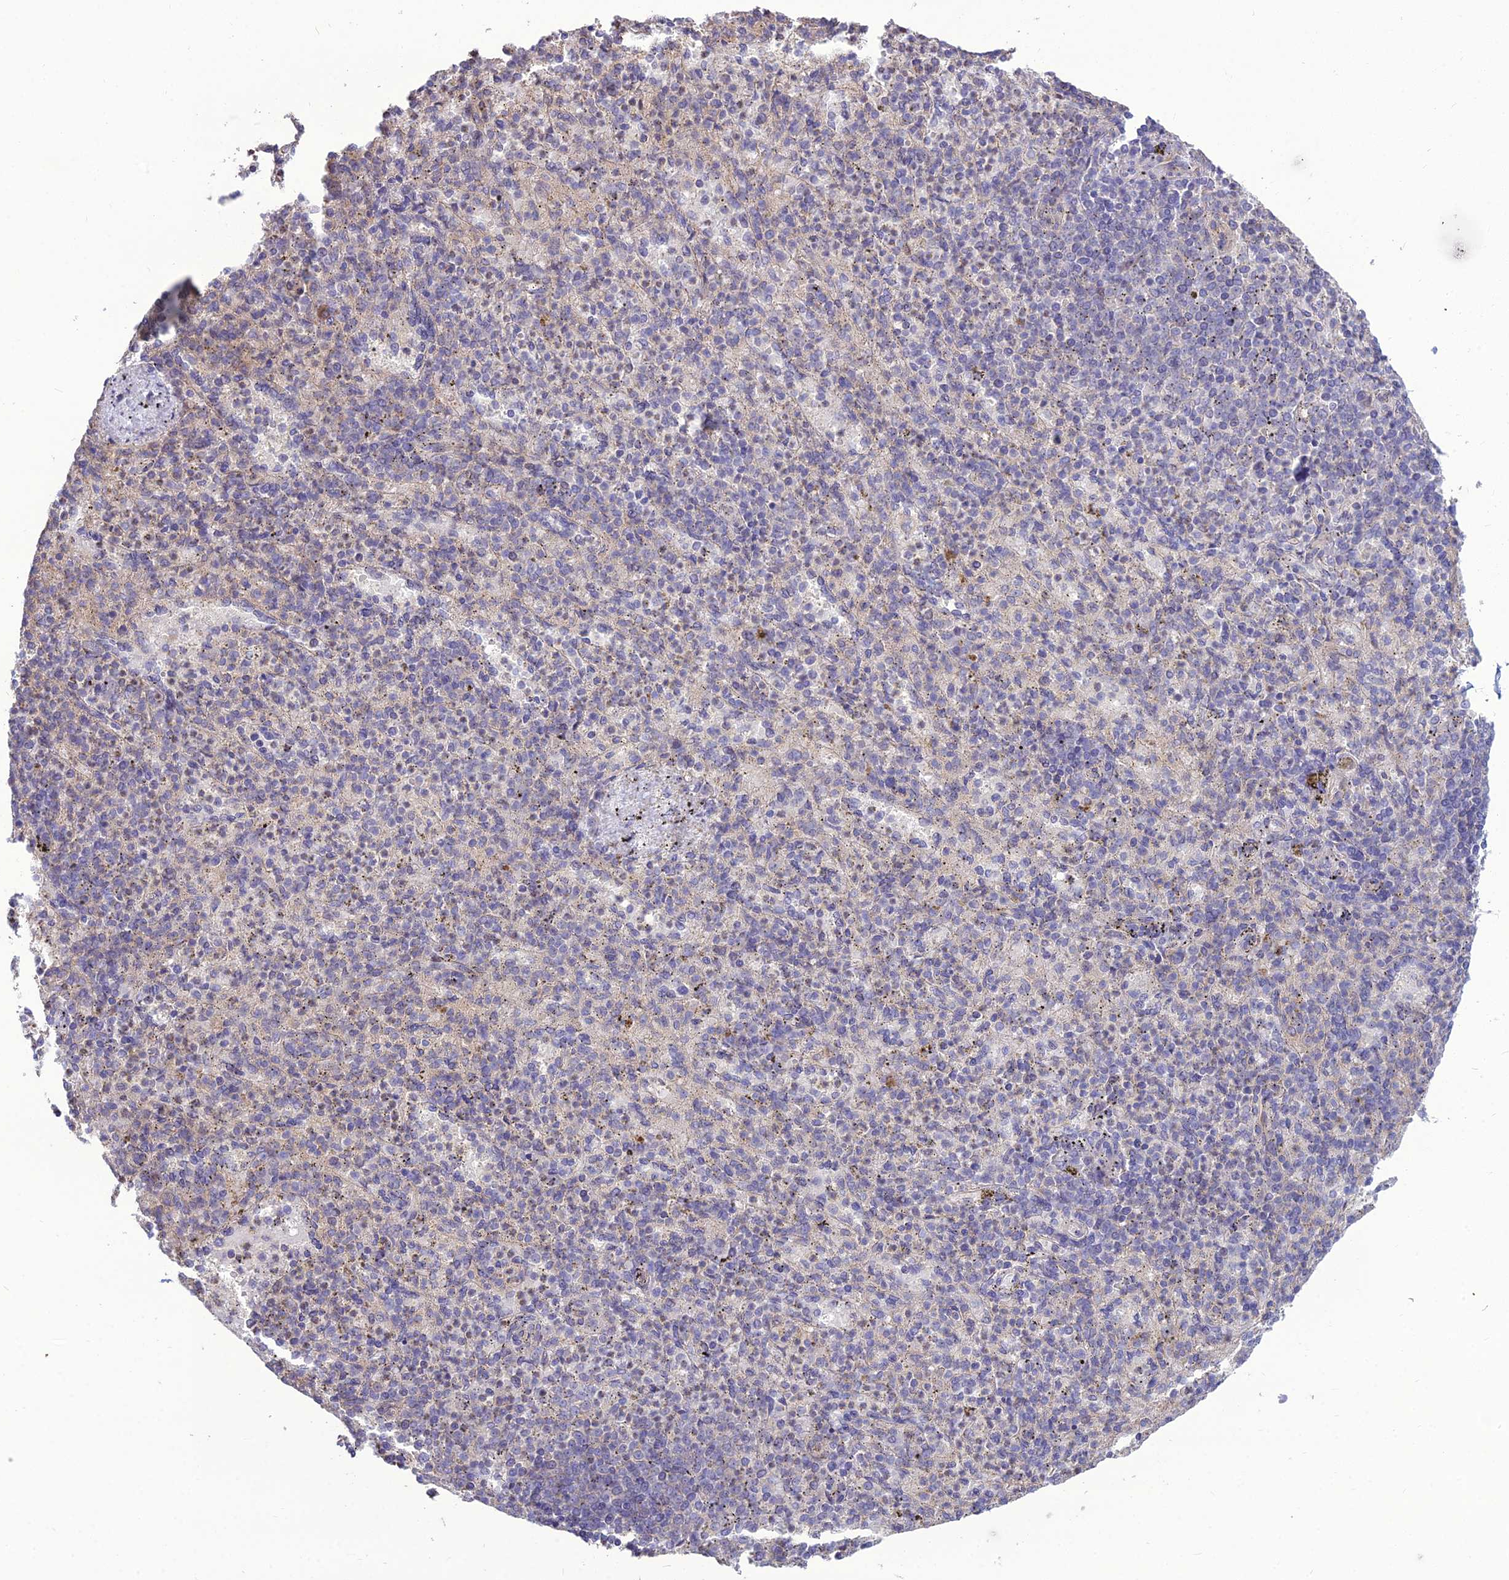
{"staining": {"intensity": "weak", "quantity": "25%-75%", "location": "cytoplasmic/membranous"}, "tissue": "spleen", "cell_type": "Cells in red pulp", "image_type": "normal", "snomed": [{"axis": "morphology", "description": "Normal tissue, NOS"}, {"axis": "topography", "description": "Spleen"}], "caption": "Human spleen stained with a brown dye displays weak cytoplasmic/membranous positive positivity in approximately 25%-75% of cells in red pulp.", "gene": "TSPYL2", "patient": {"sex": "female", "age": 74}}